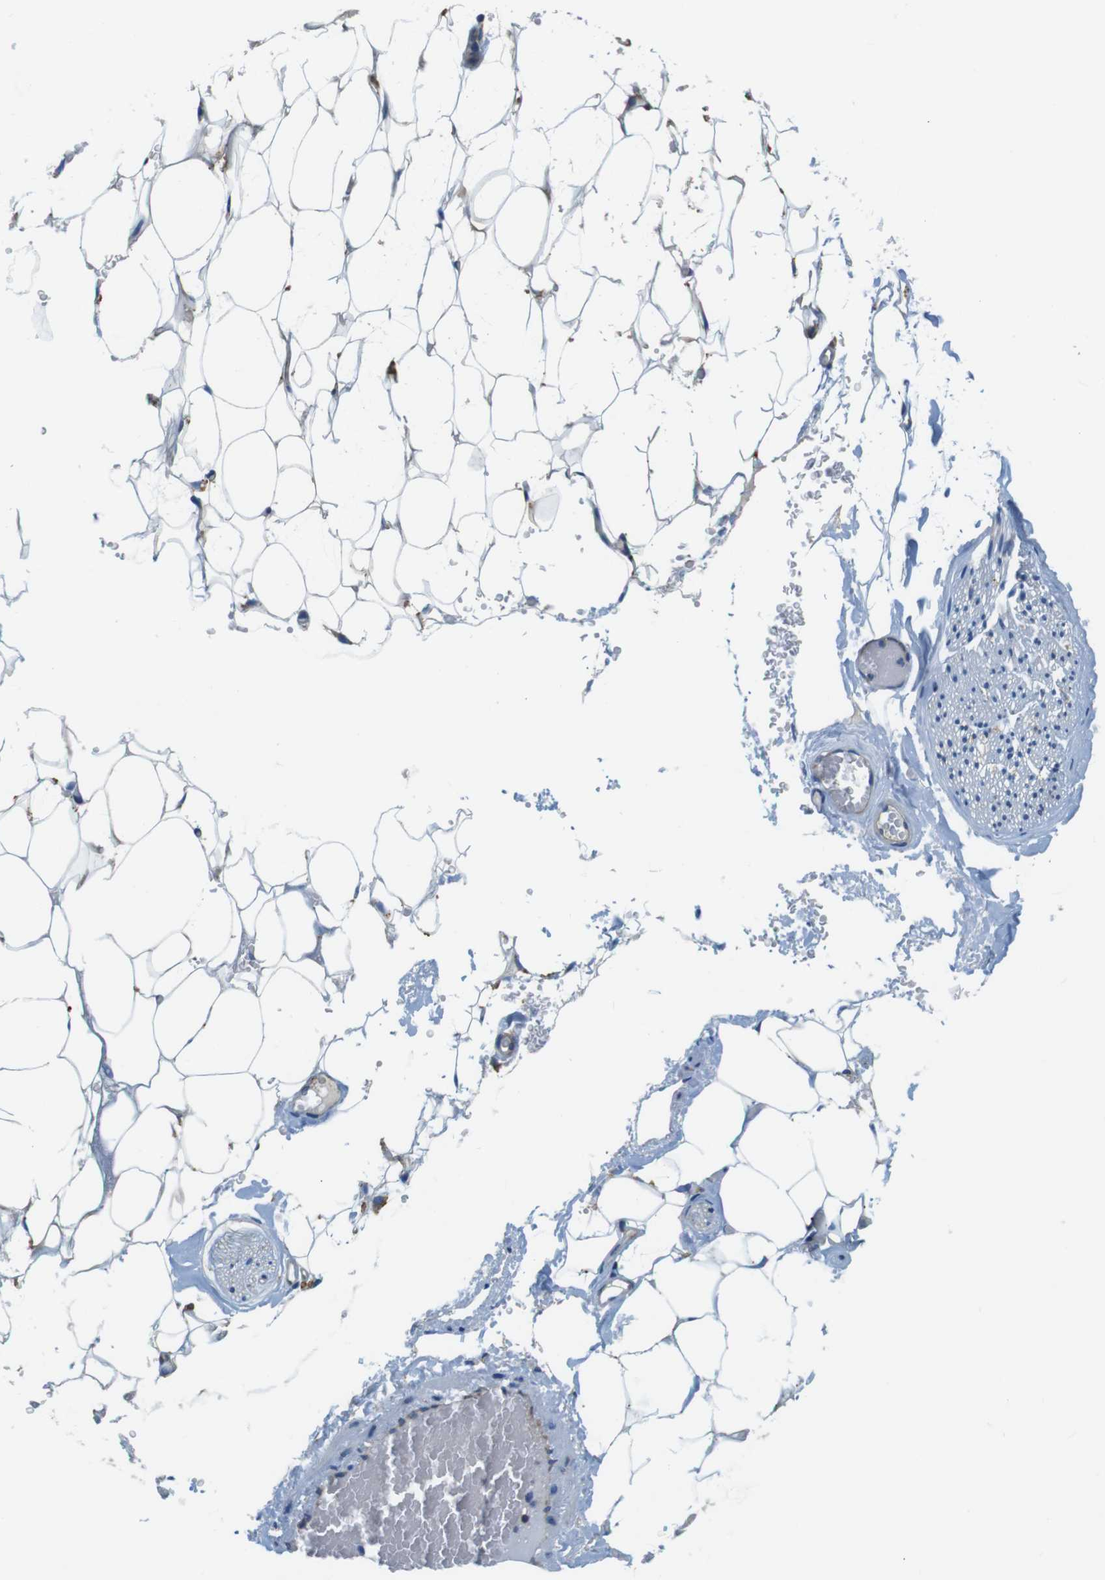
{"staining": {"intensity": "moderate", "quantity": "<25%", "location": "cytoplasmic/membranous"}, "tissue": "adipose tissue", "cell_type": "Adipocytes", "image_type": "normal", "snomed": [{"axis": "morphology", "description": "Normal tissue, NOS"}, {"axis": "topography", "description": "Peripheral nerve tissue"}], "caption": "Immunohistochemistry (IHC) image of unremarkable adipose tissue stained for a protein (brown), which demonstrates low levels of moderate cytoplasmic/membranous staining in approximately <25% of adipocytes.", "gene": "DENND4C", "patient": {"sex": "male", "age": 70}}